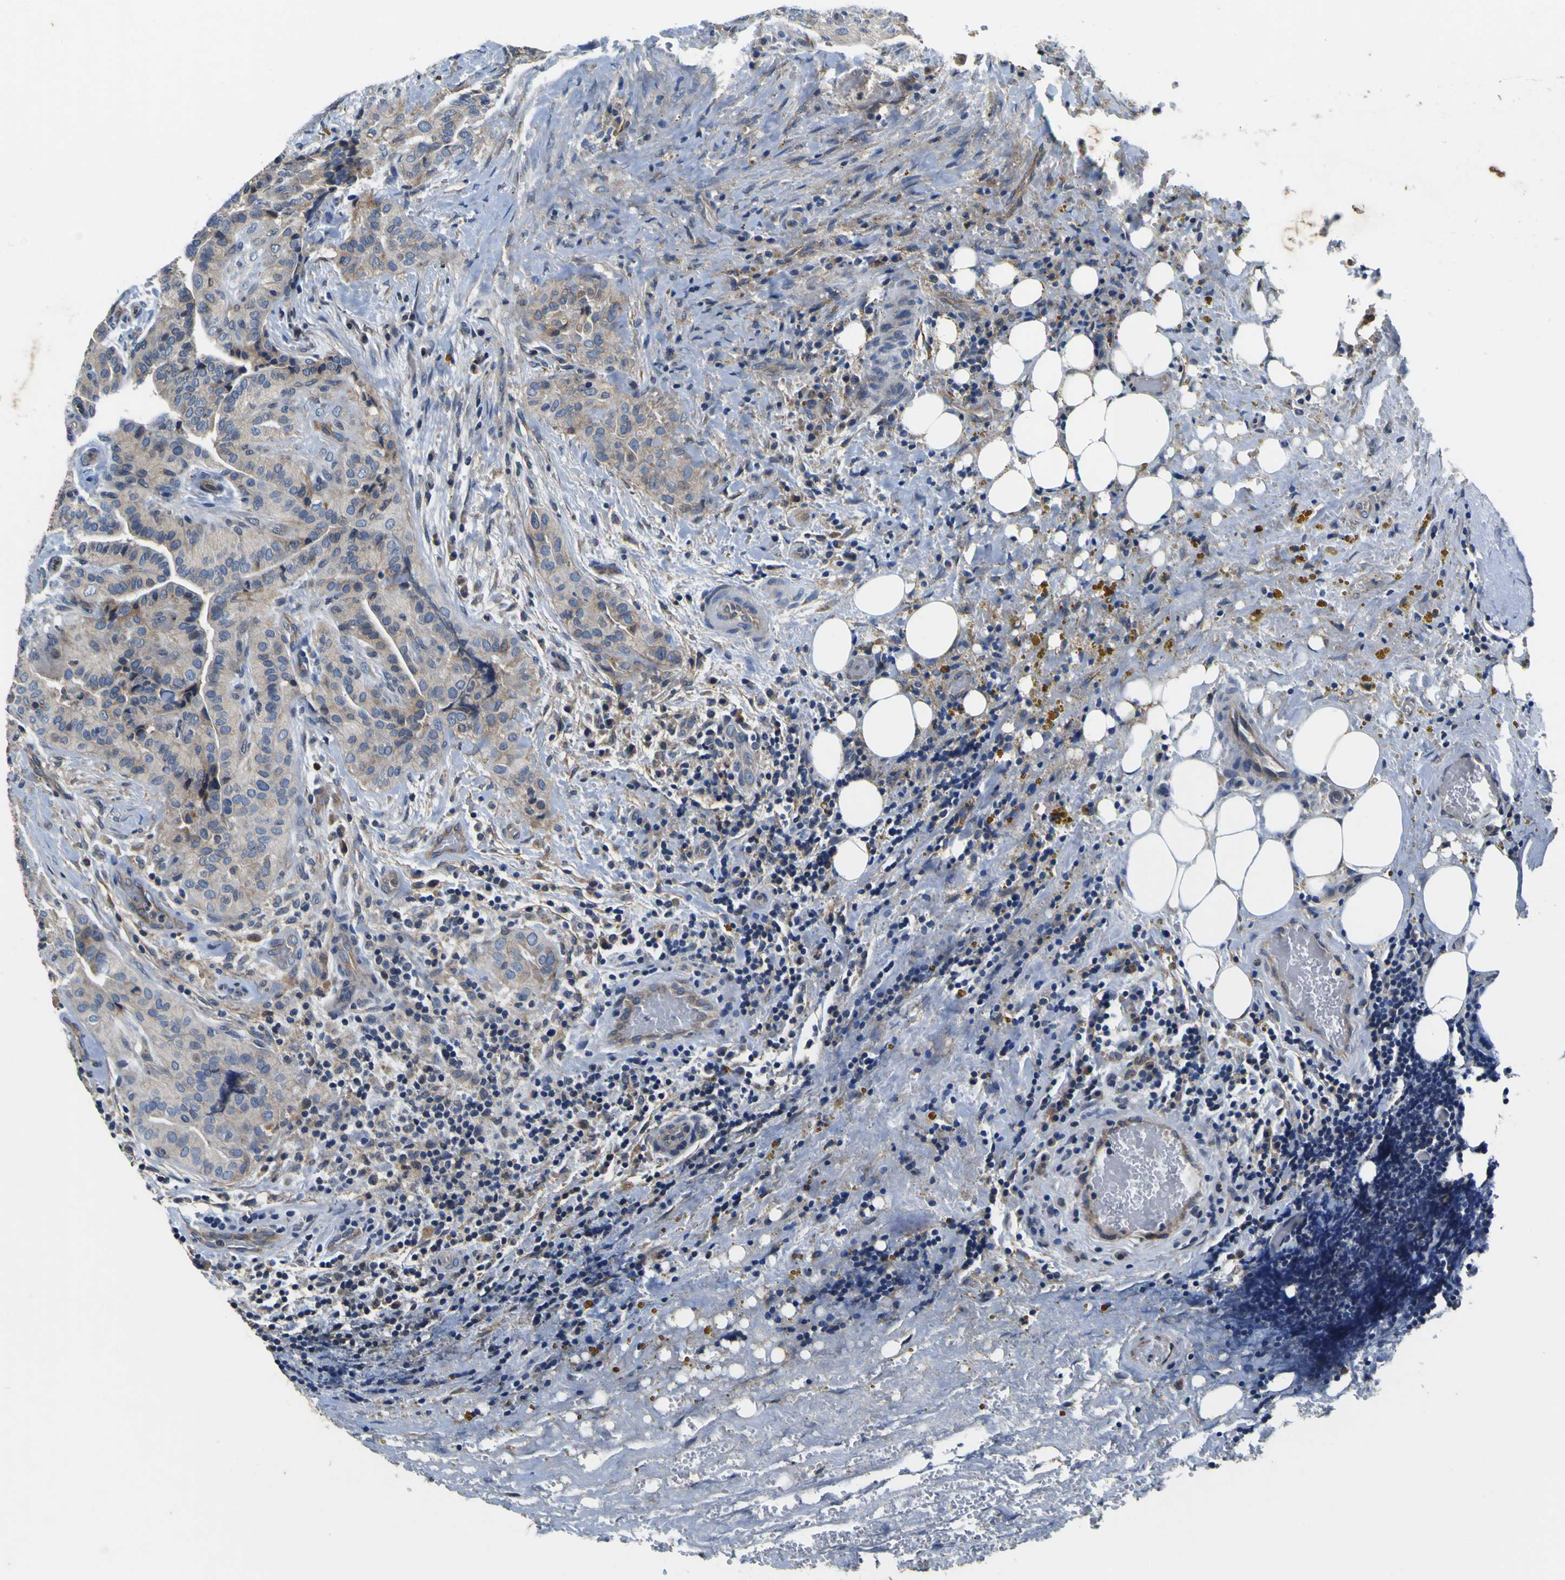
{"staining": {"intensity": "weak", "quantity": "<25%", "location": "cytoplasmic/membranous"}, "tissue": "thyroid cancer", "cell_type": "Tumor cells", "image_type": "cancer", "snomed": [{"axis": "morphology", "description": "Papillary adenocarcinoma, NOS"}, {"axis": "topography", "description": "Thyroid gland"}], "caption": "DAB (3,3'-diaminobenzidine) immunohistochemical staining of human thyroid cancer displays no significant staining in tumor cells. (Brightfield microscopy of DAB (3,3'-diaminobenzidine) immunohistochemistry (IHC) at high magnification).", "gene": "EPHB4", "patient": {"sex": "male", "age": 77}}